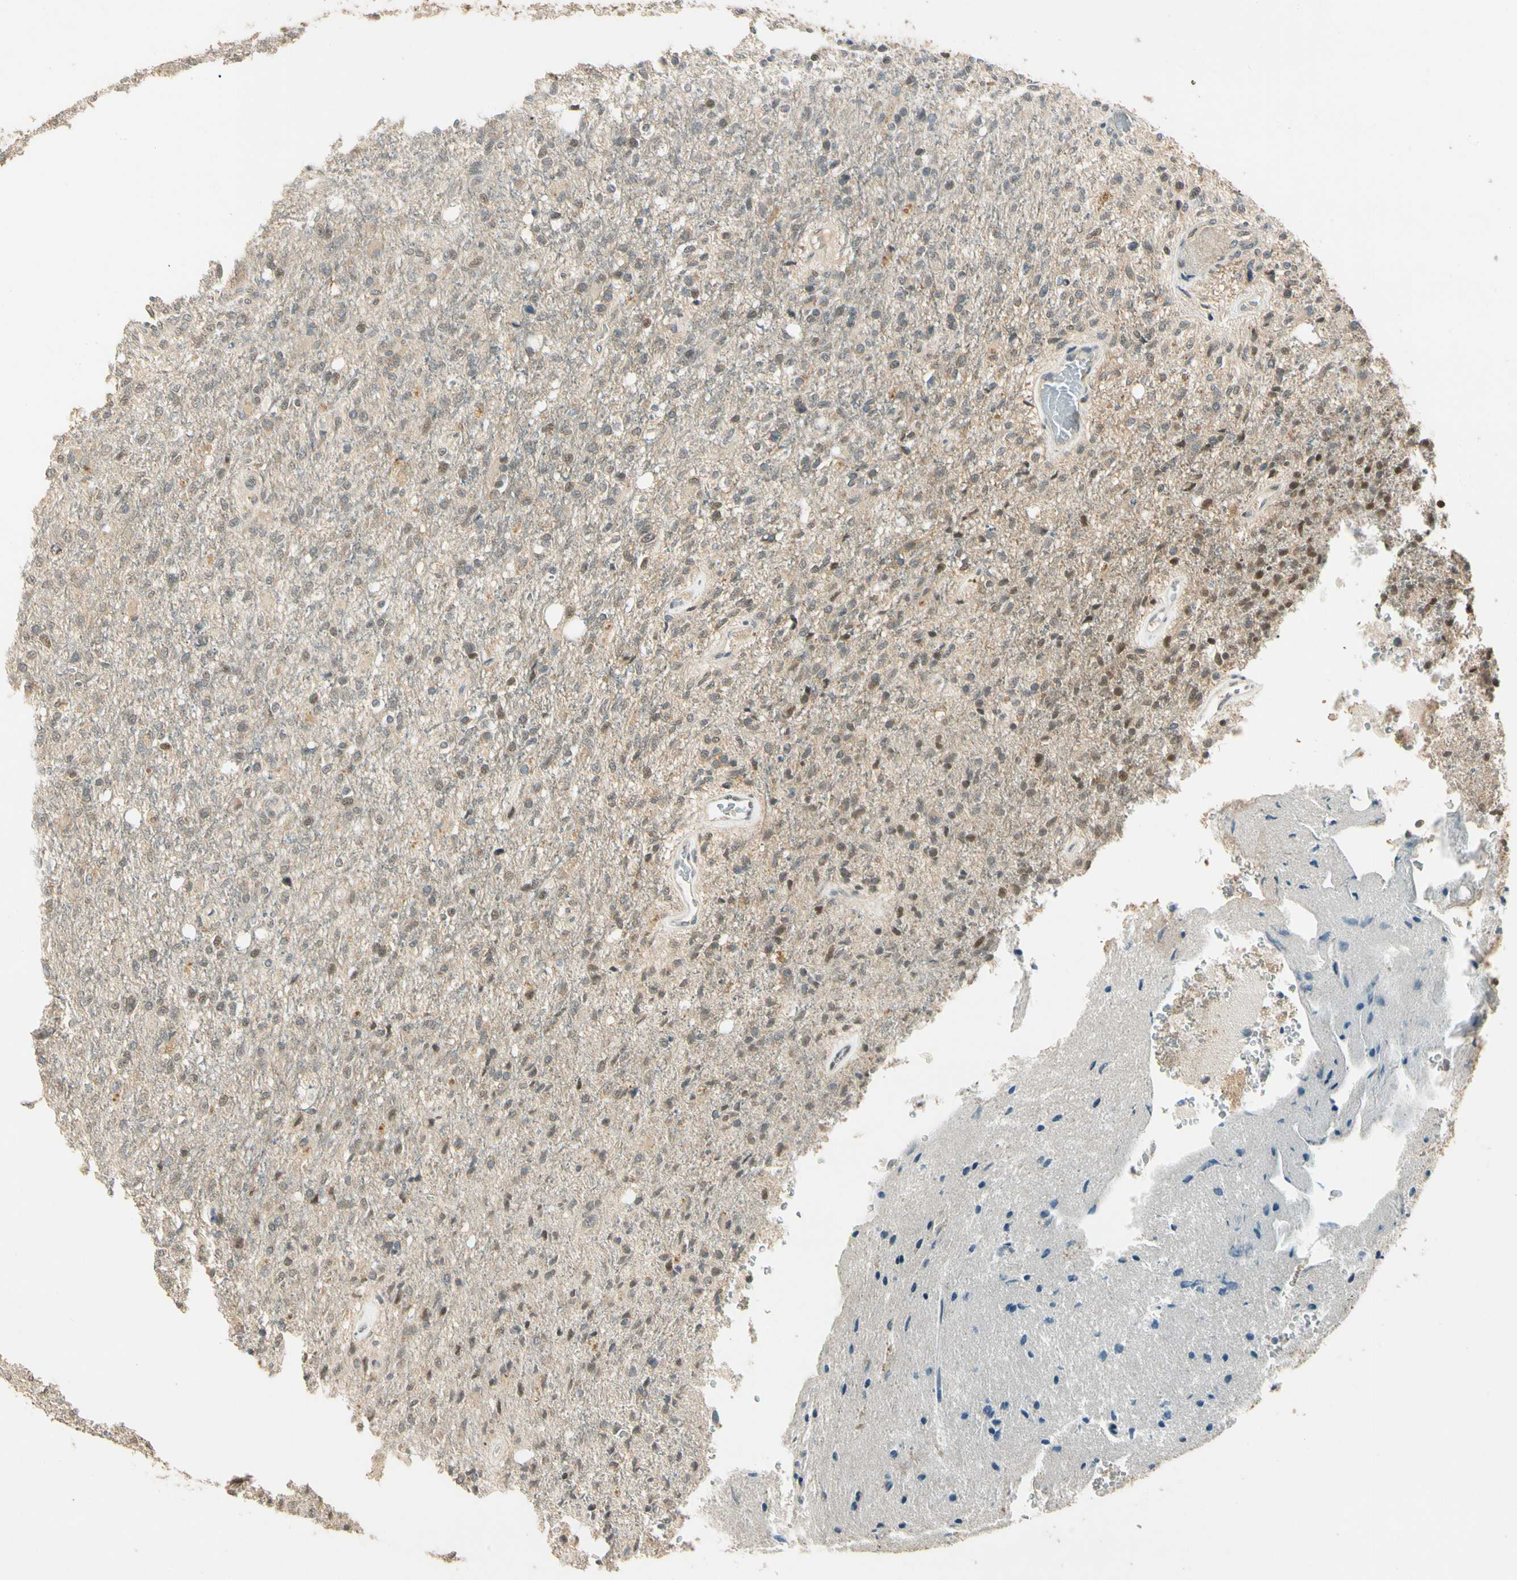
{"staining": {"intensity": "moderate", "quantity": "25%-75%", "location": "cytoplasmic/membranous,nuclear"}, "tissue": "glioma", "cell_type": "Tumor cells", "image_type": "cancer", "snomed": [{"axis": "morphology", "description": "Normal tissue, NOS"}, {"axis": "morphology", "description": "Glioma, malignant, High grade"}, {"axis": "topography", "description": "Cerebral cortex"}], "caption": "Moderate cytoplasmic/membranous and nuclear positivity for a protein is appreciated in about 25%-75% of tumor cells of glioma using immunohistochemistry.", "gene": "ZSCAN12", "patient": {"sex": "male", "age": 77}}